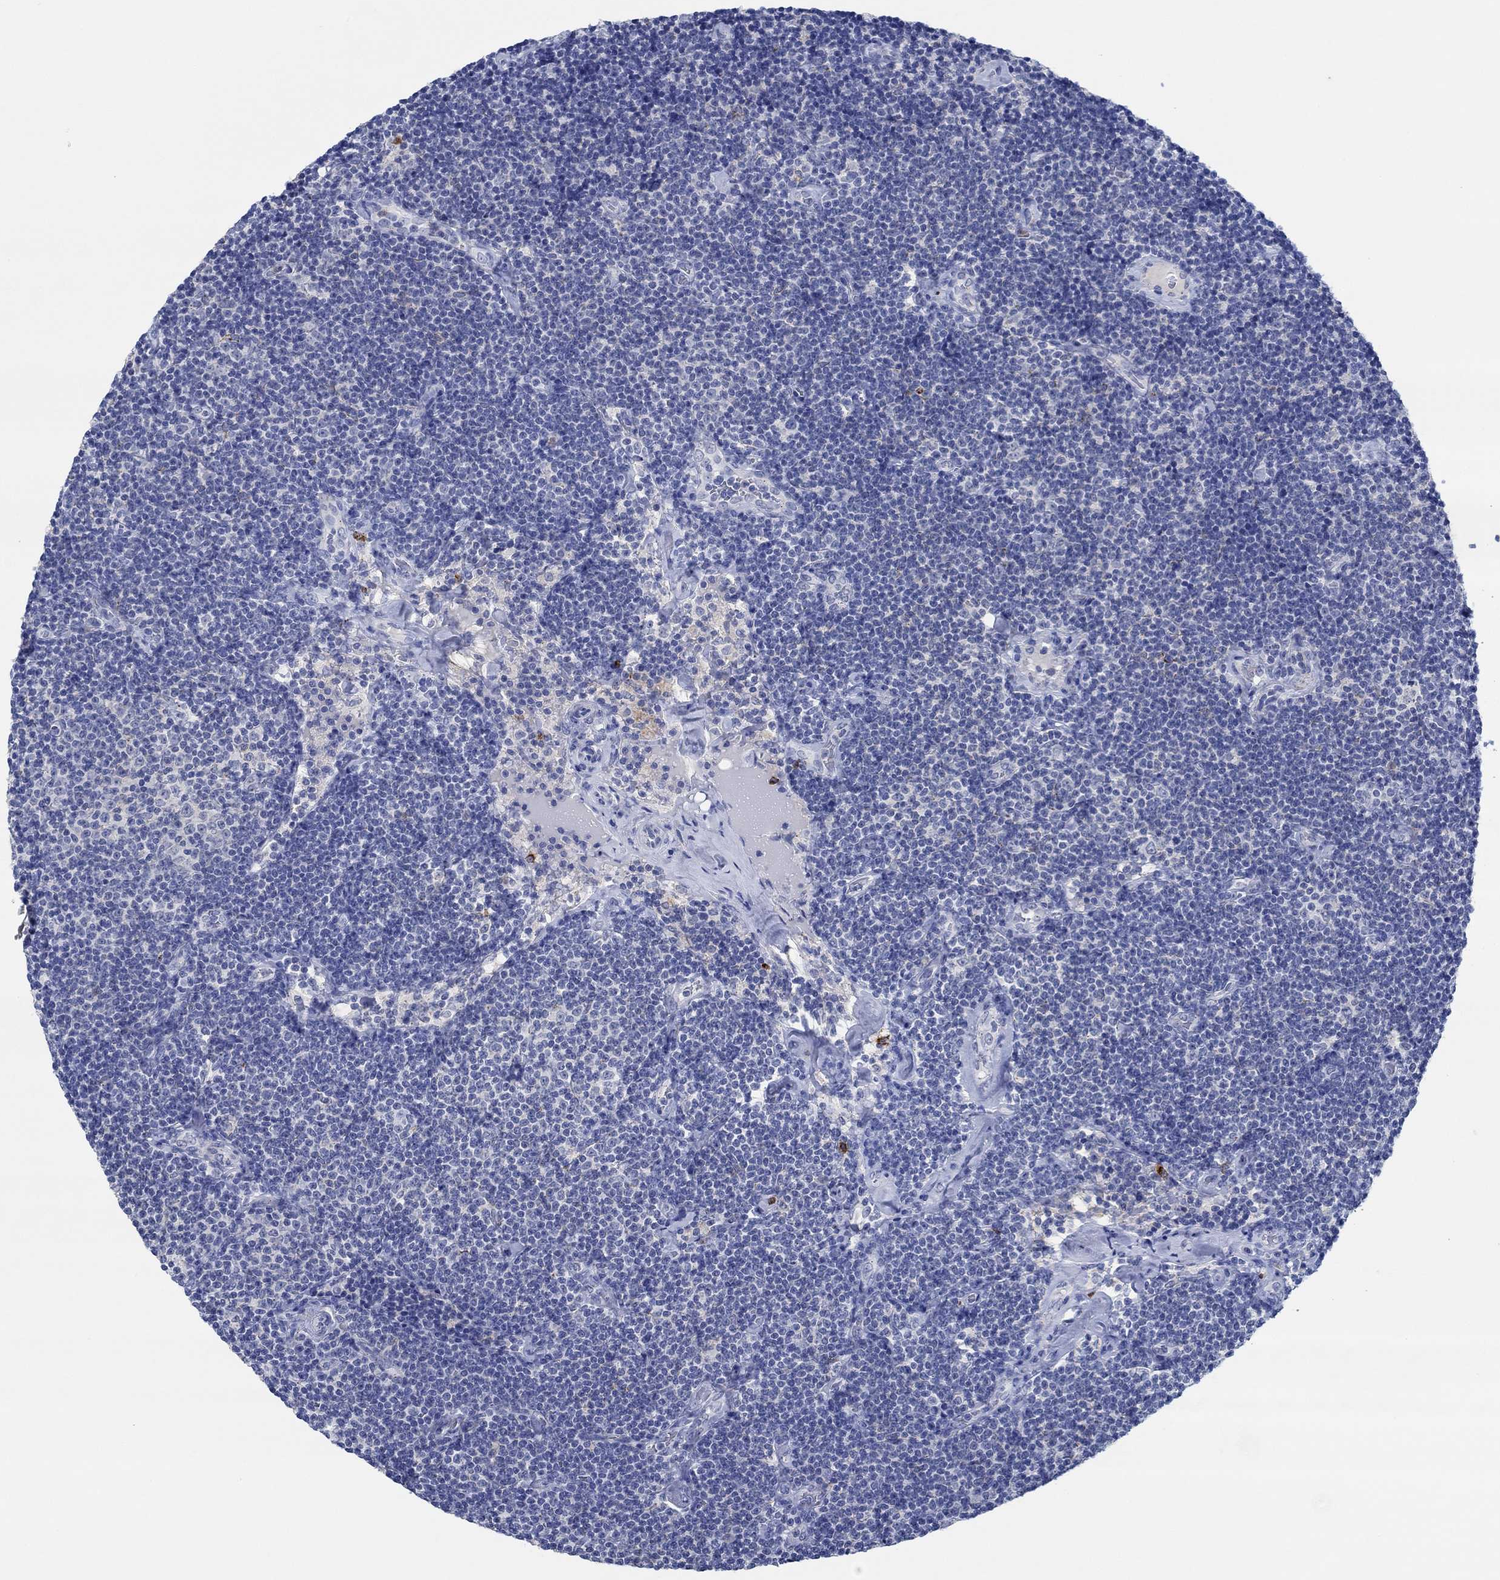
{"staining": {"intensity": "negative", "quantity": "none", "location": "none"}, "tissue": "lymphoma", "cell_type": "Tumor cells", "image_type": "cancer", "snomed": [{"axis": "morphology", "description": "Malignant lymphoma, non-Hodgkin's type, Low grade"}, {"axis": "topography", "description": "Lymph node"}], "caption": "A high-resolution histopathology image shows IHC staining of malignant lymphoma, non-Hodgkin's type (low-grade), which exhibits no significant expression in tumor cells.", "gene": "CPM", "patient": {"sex": "male", "age": 81}}